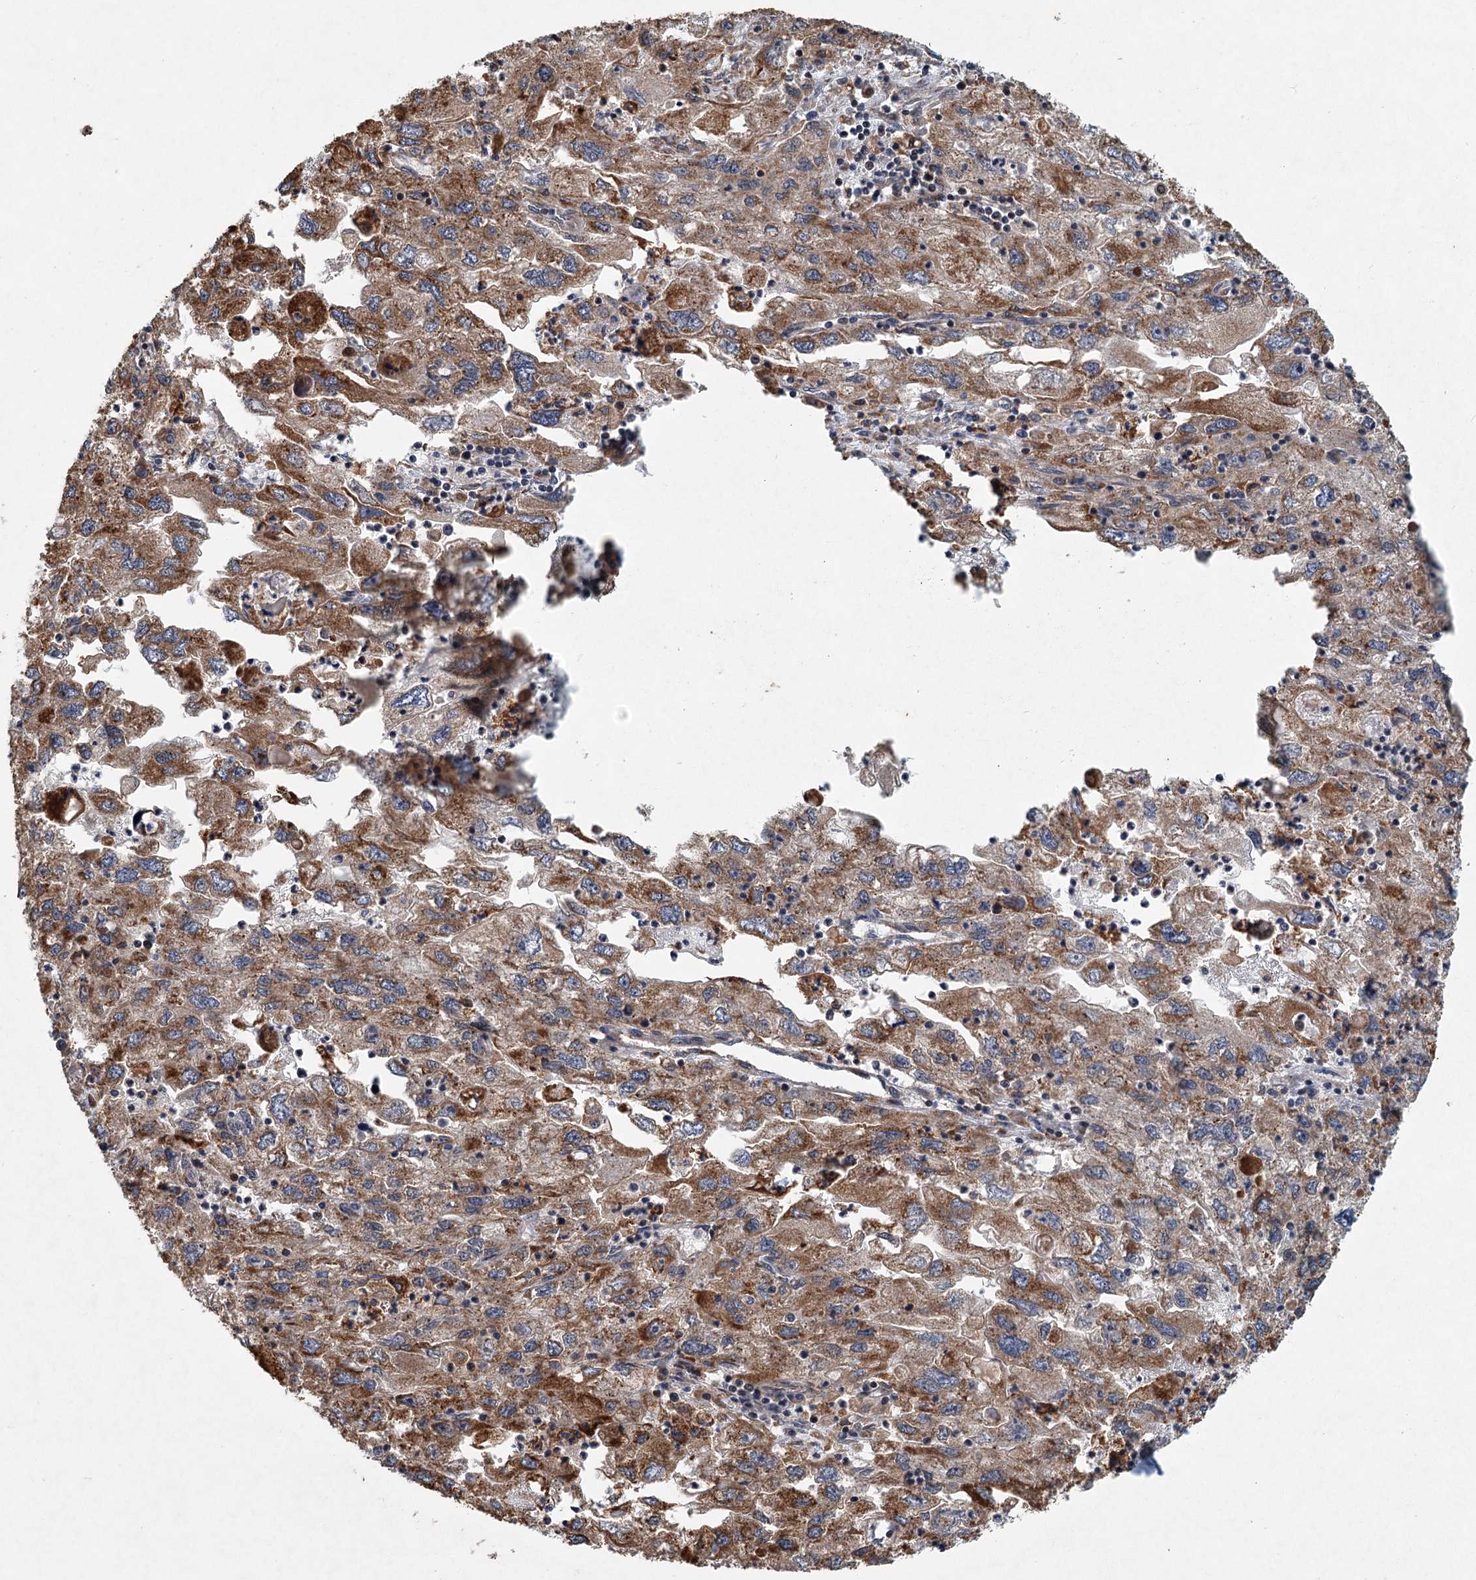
{"staining": {"intensity": "moderate", "quantity": ">75%", "location": "cytoplasmic/membranous"}, "tissue": "endometrial cancer", "cell_type": "Tumor cells", "image_type": "cancer", "snomed": [{"axis": "morphology", "description": "Adenocarcinoma, NOS"}, {"axis": "topography", "description": "Endometrium"}], "caption": "A brown stain shows moderate cytoplasmic/membranous positivity of a protein in endometrial cancer tumor cells.", "gene": "SRPX2", "patient": {"sex": "female", "age": 49}}